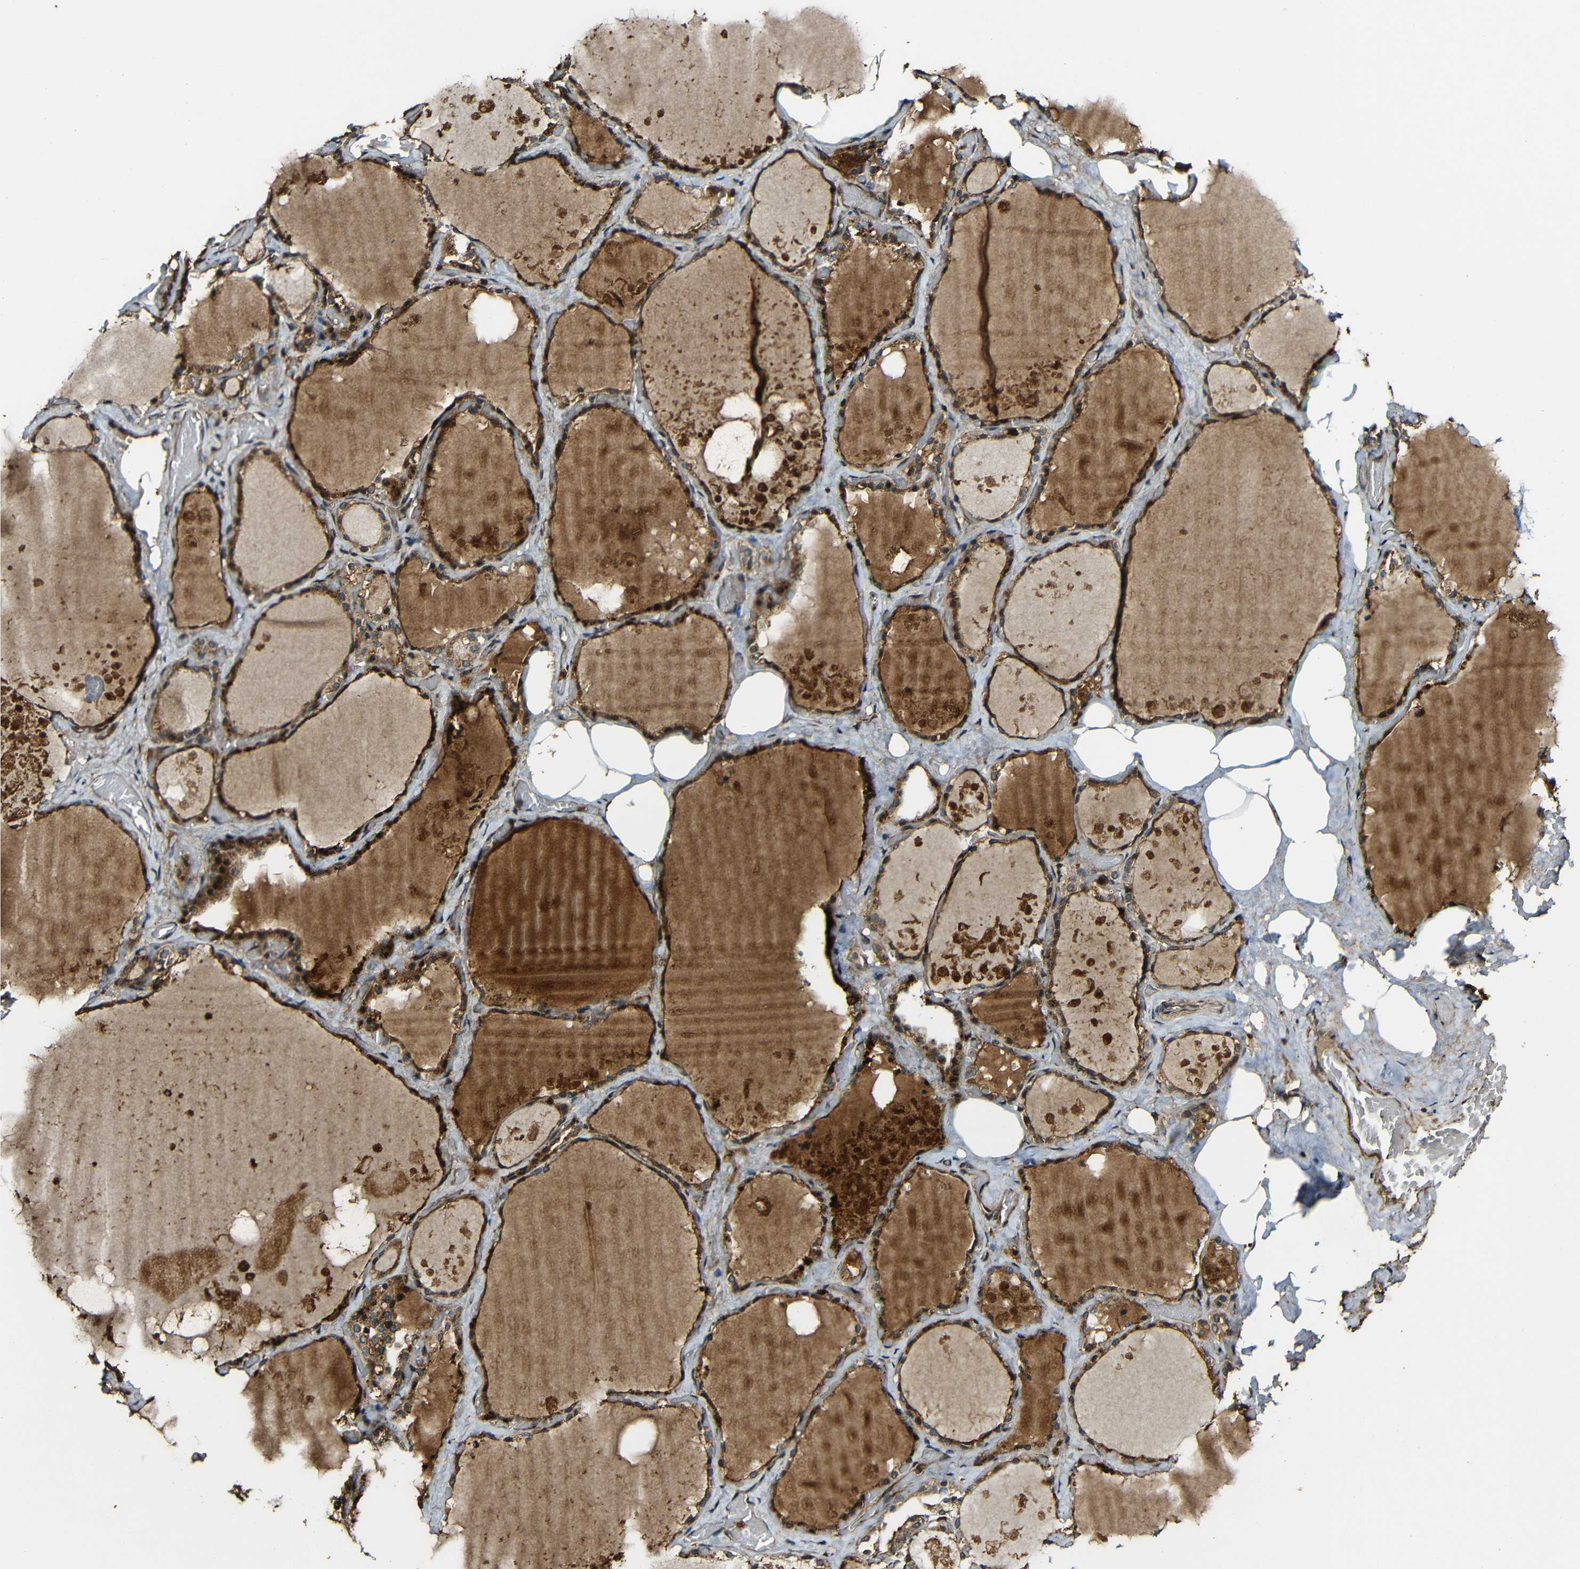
{"staining": {"intensity": "strong", "quantity": ">75%", "location": "cytoplasmic/membranous"}, "tissue": "thyroid gland", "cell_type": "Glandular cells", "image_type": "normal", "snomed": [{"axis": "morphology", "description": "Normal tissue, NOS"}, {"axis": "topography", "description": "Thyroid gland"}], "caption": "Thyroid gland stained for a protein reveals strong cytoplasmic/membranous positivity in glandular cells. (DAB IHC, brown staining for protein, blue staining for nuclei).", "gene": "CASP8", "patient": {"sex": "male", "age": 61}}